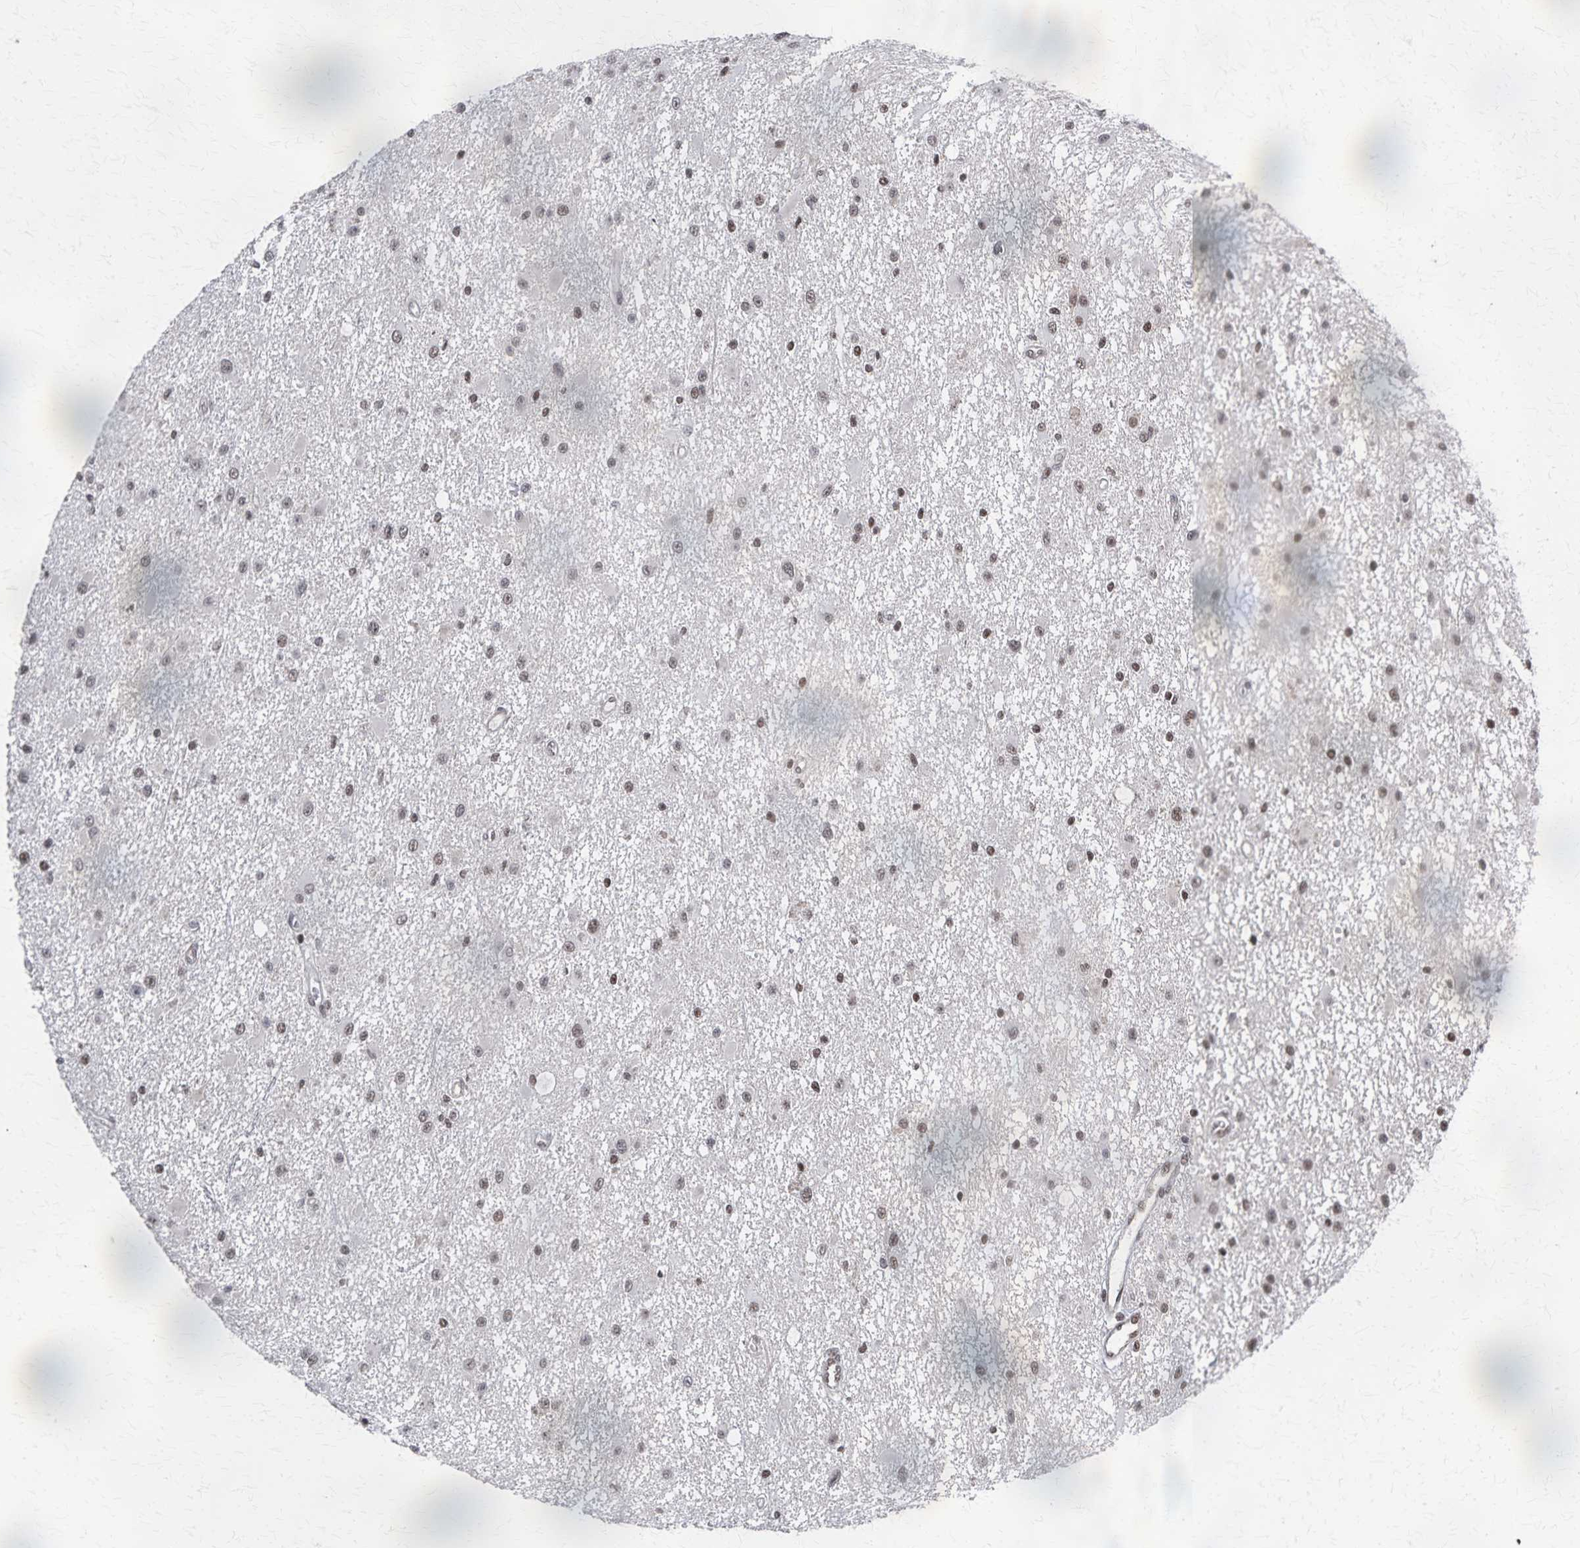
{"staining": {"intensity": "moderate", "quantity": ">75%", "location": "nuclear"}, "tissue": "glioma", "cell_type": "Tumor cells", "image_type": "cancer", "snomed": [{"axis": "morphology", "description": "Glioma, malignant, High grade"}, {"axis": "topography", "description": "Brain"}], "caption": "This is a photomicrograph of IHC staining of glioma, which shows moderate positivity in the nuclear of tumor cells.", "gene": "GTF2B", "patient": {"sex": "male", "age": 54}}